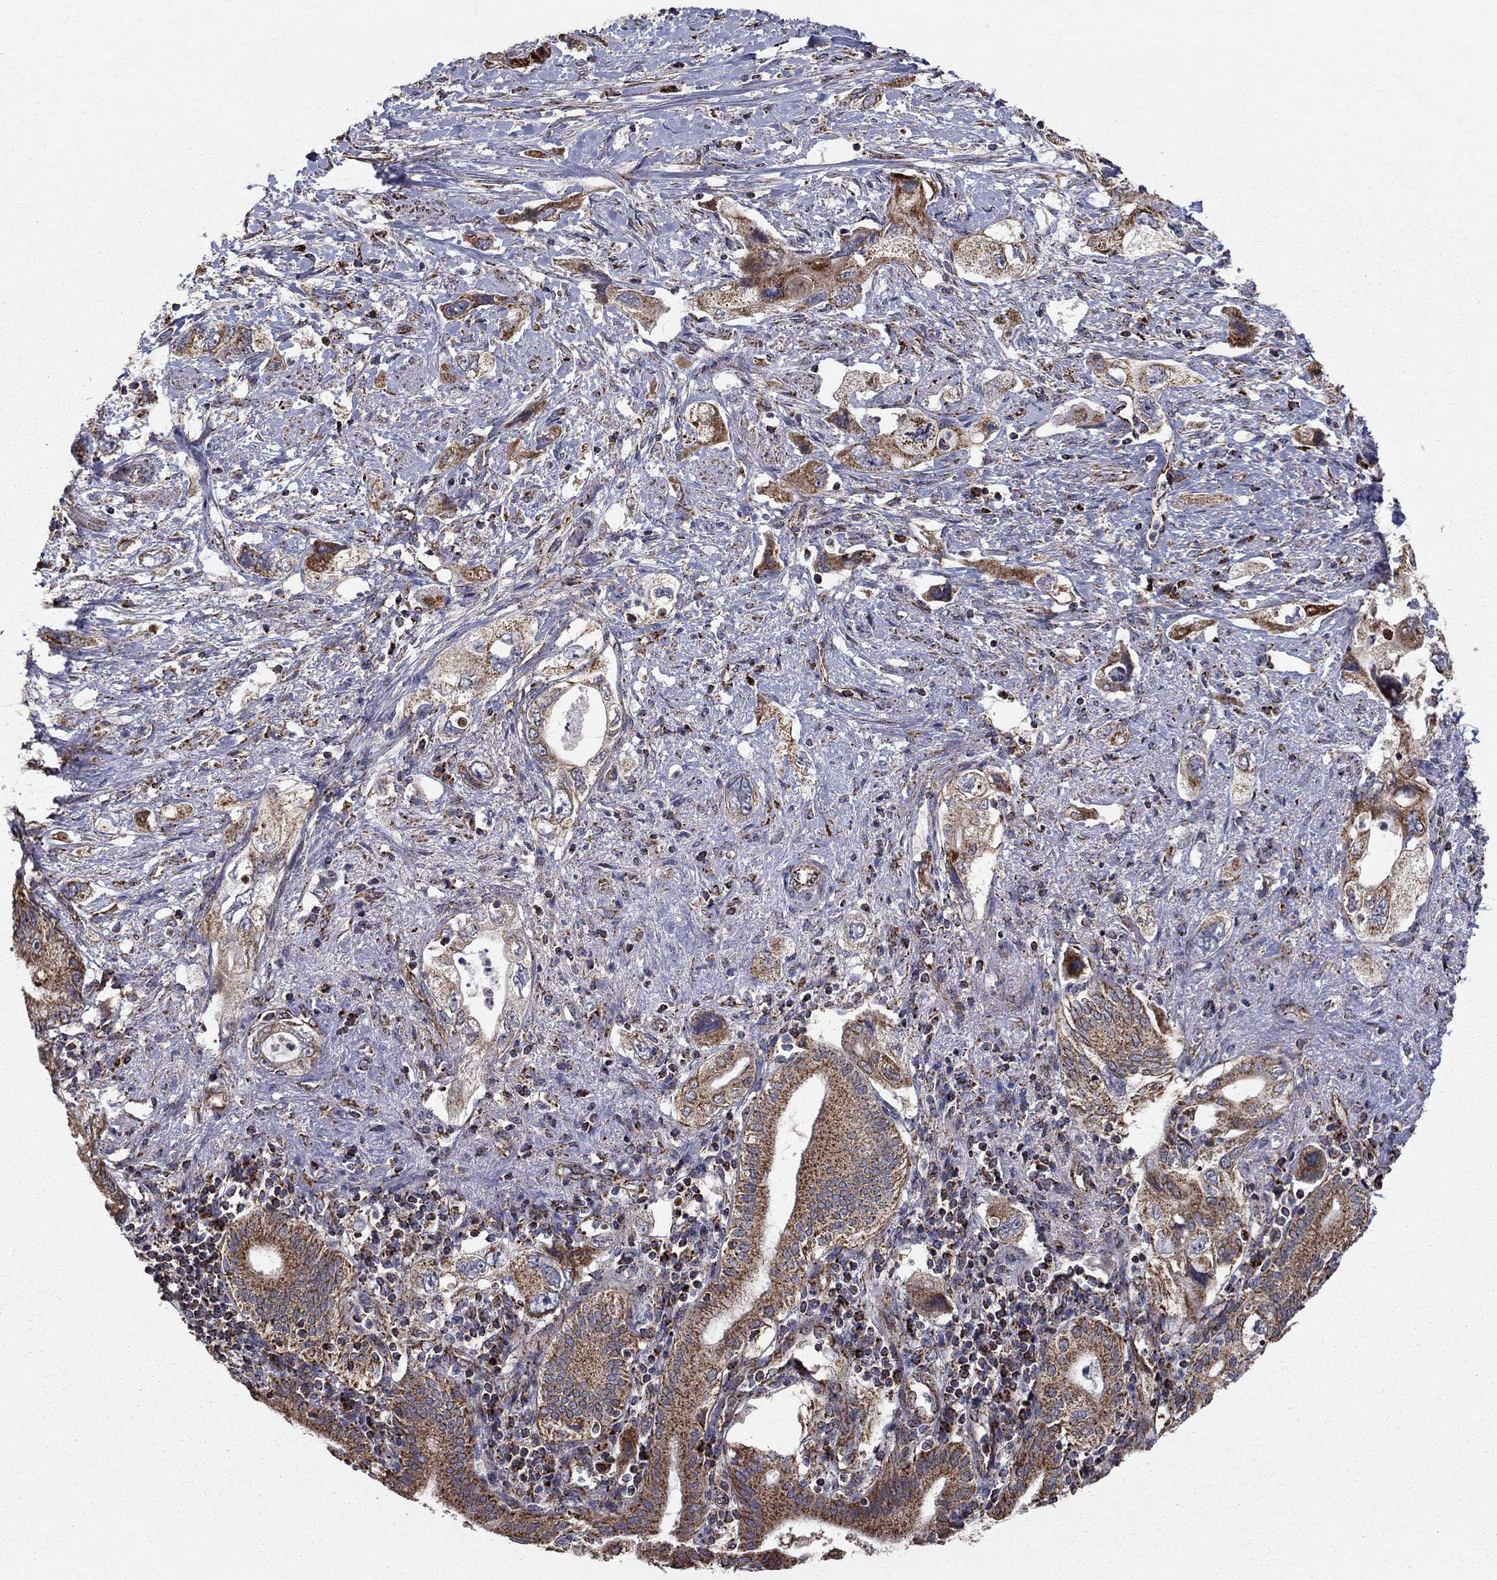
{"staining": {"intensity": "strong", "quantity": "25%-75%", "location": "cytoplasmic/membranous"}, "tissue": "pancreatic cancer", "cell_type": "Tumor cells", "image_type": "cancer", "snomed": [{"axis": "morphology", "description": "Adenocarcinoma, NOS"}, {"axis": "topography", "description": "Pancreas"}], "caption": "Immunohistochemical staining of human pancreatic adenocarcinoma shows high levels of strong cytoplasmic/membranous protein expression in about 25%-75% of tumor cells.", "gene": "NDUFS8", "patient": {"sex": "female", "age": 73}}